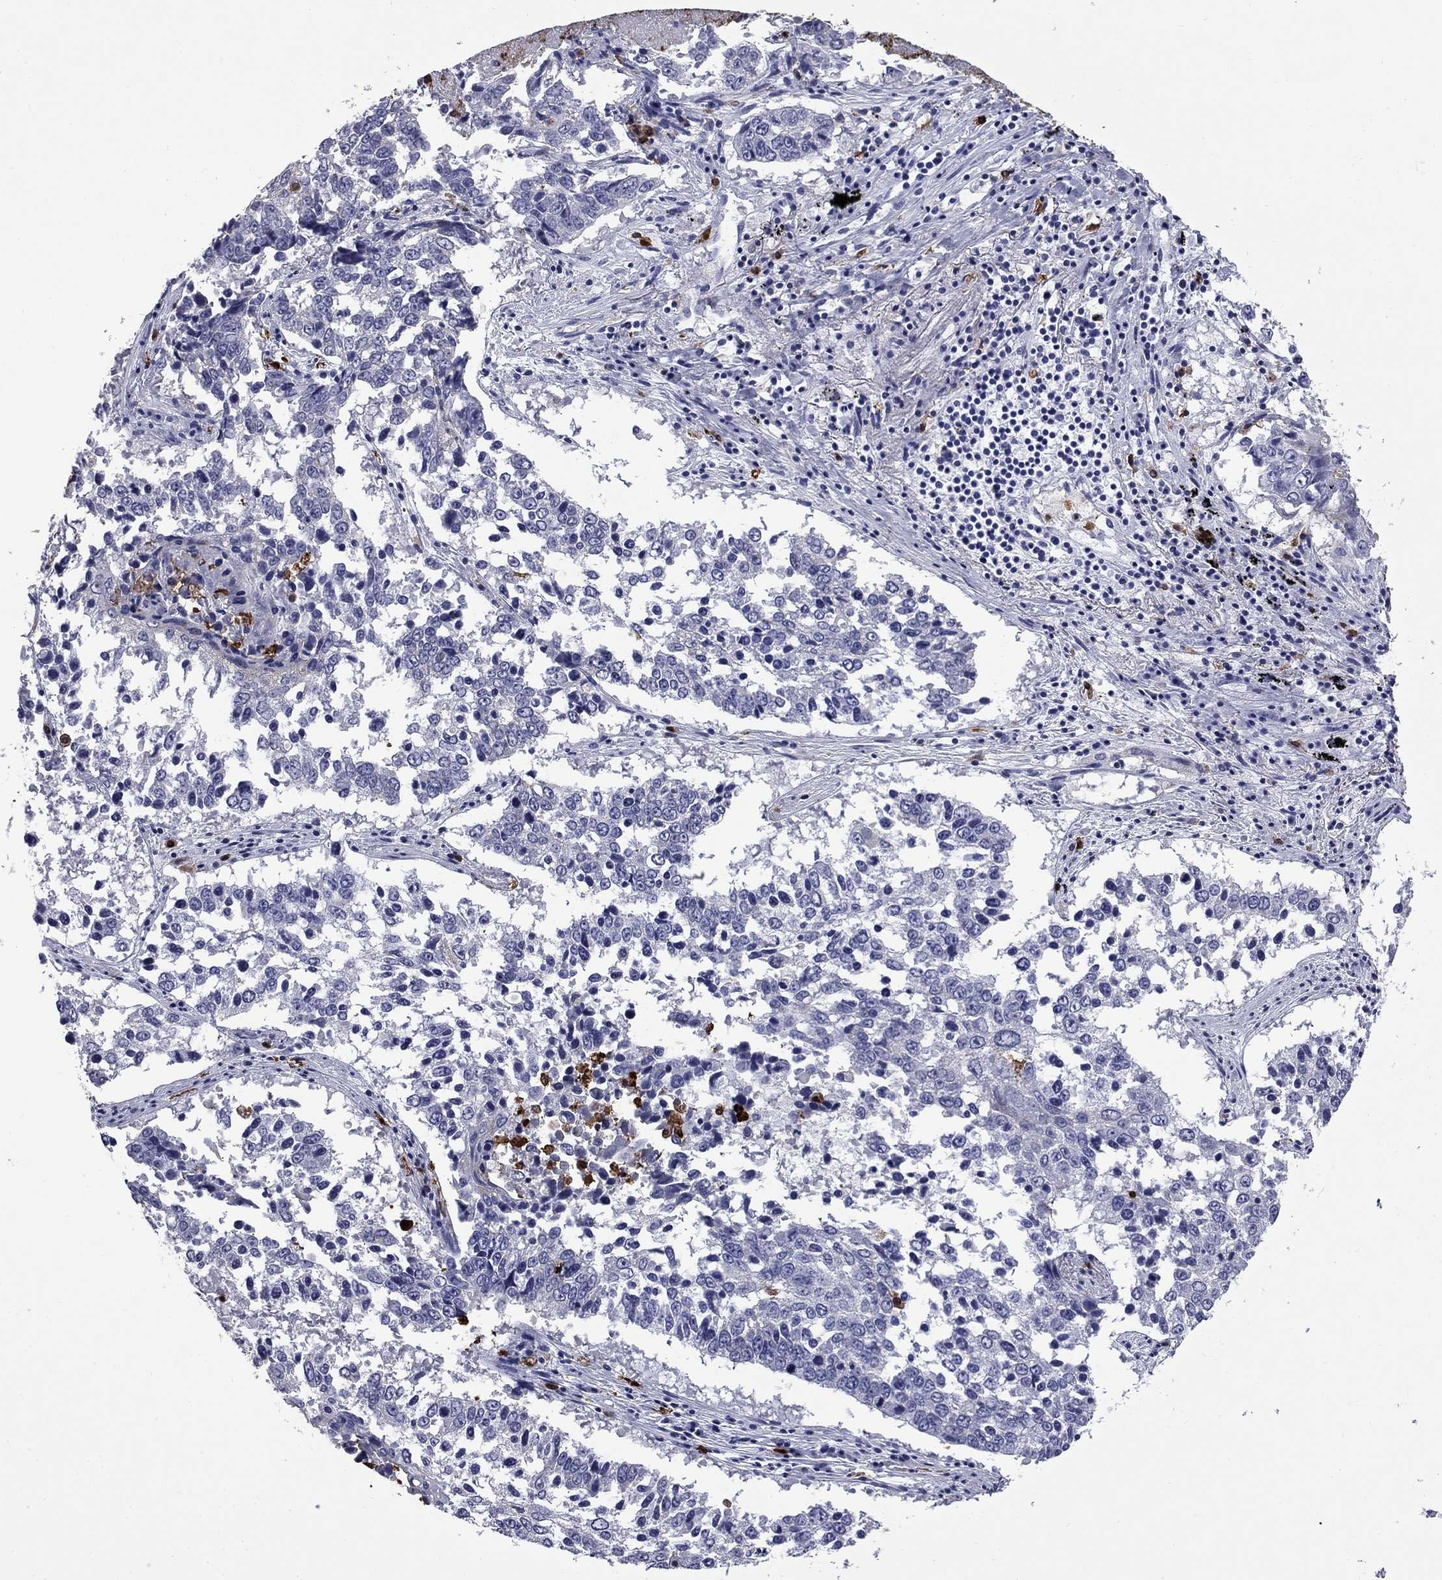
{"staining": {"intensity": "negative", "quantity": "none", "location": "none"}, "tissue": "lung cancer", "cell_type": "Tumor cells", "image_type": "cancer", "snomed": [{"axis": "morphology", "description": "Squamous cell carcinoma, NOS"}, {"axis": "topography", "description": "Lung"}], "caption": "Tumor cells are negative for protein expression in human squamous cell carcinoma (lung).", "gene": "TRIM29", "patient": {"sex": "male", "age": 82}}